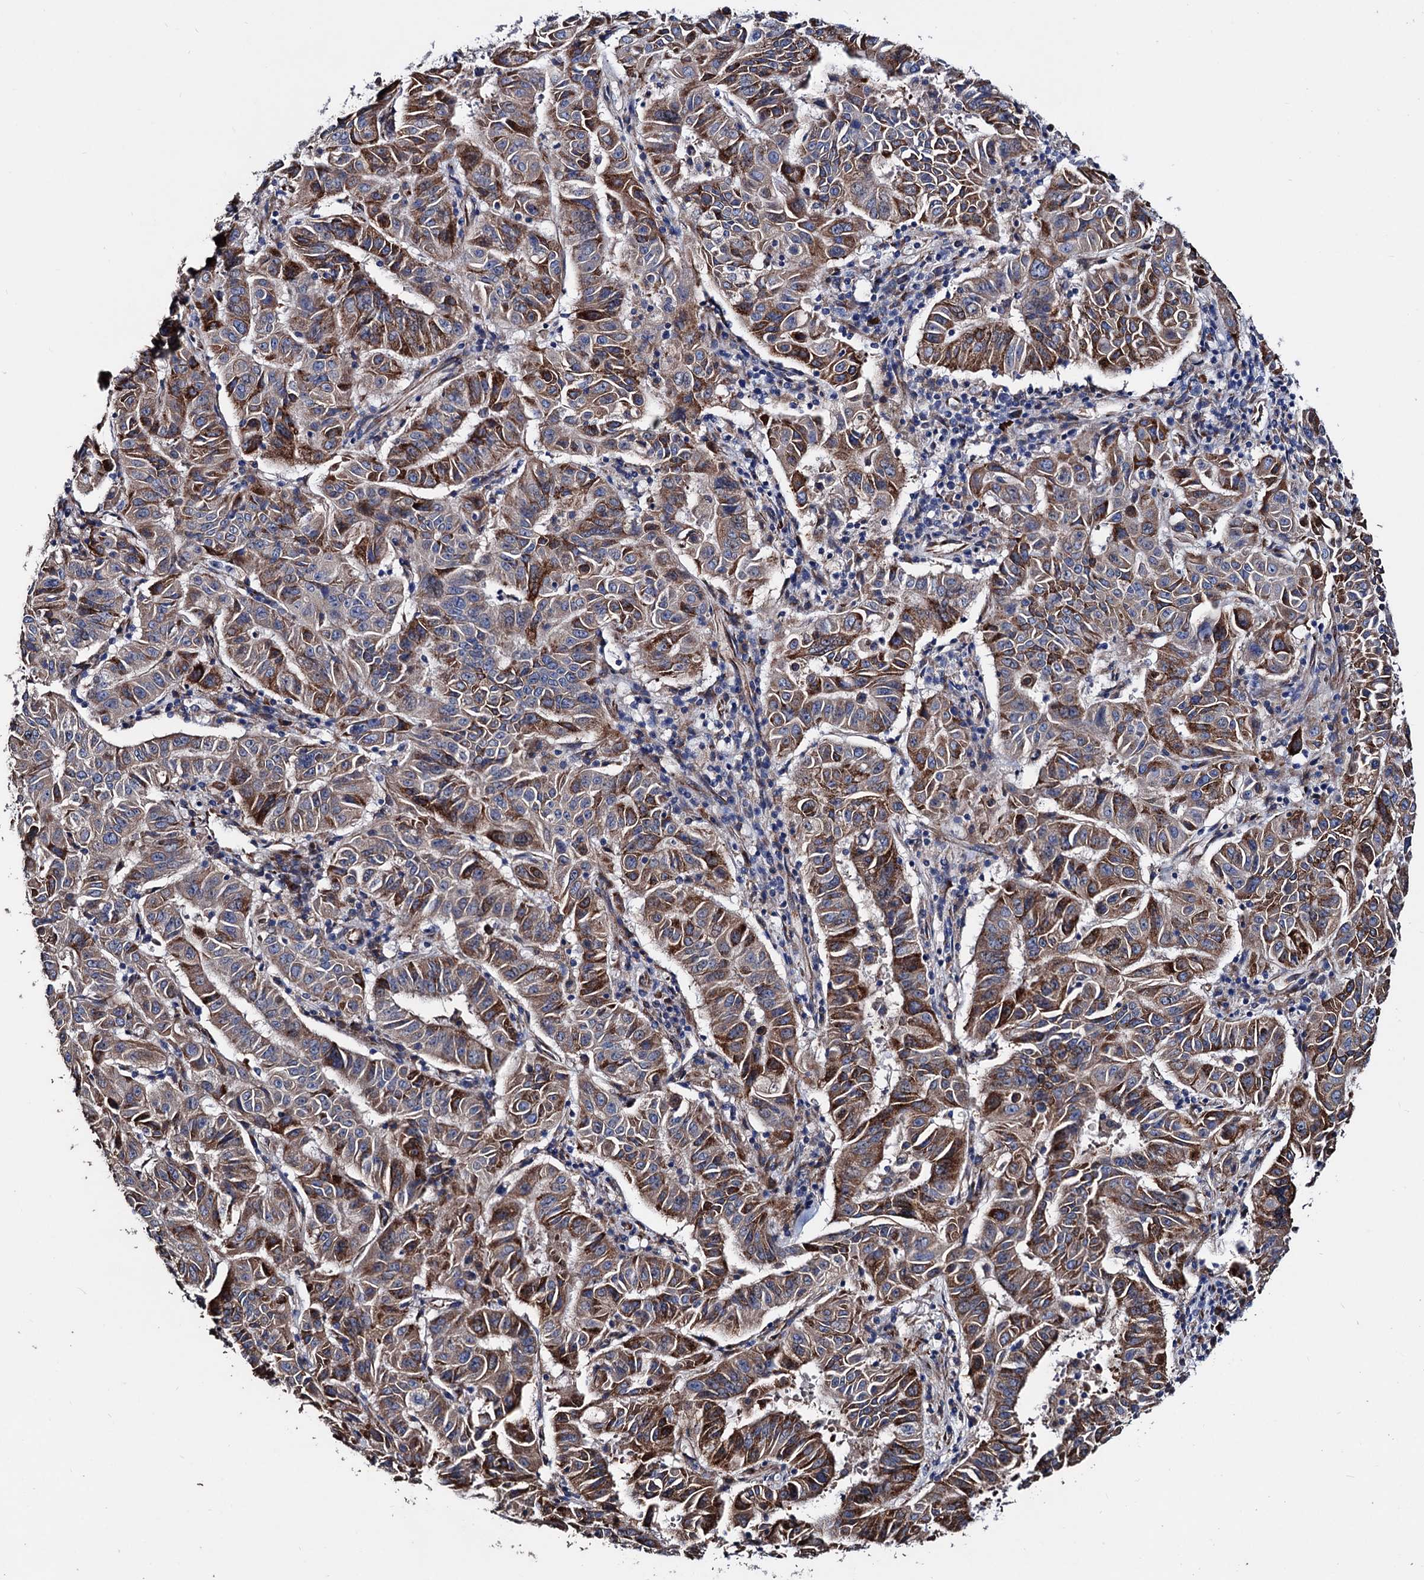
{"staining": {"intensity": "strong", "quantity": "25%-75%", "location": "cytoplasmic/membranous"}, "tissue": "pancreatic cancer", "cell_type": "Tumor cells", "image_type": "cancer", "snomed": [{"axis": "morphology", "description": "Adenocarcinoma, NOS"}, {"axis": "topography", "description": "Pancreas"}], "caption": "Pancreatic adenocarcinoma tissue displays strong cytoplasmic/membranous positivity in about 25%-75% of tumor cells, visualized by immunohistochemistry.", "gene": "AKAP11", "patient": {"sex": "male", "age": 63}}